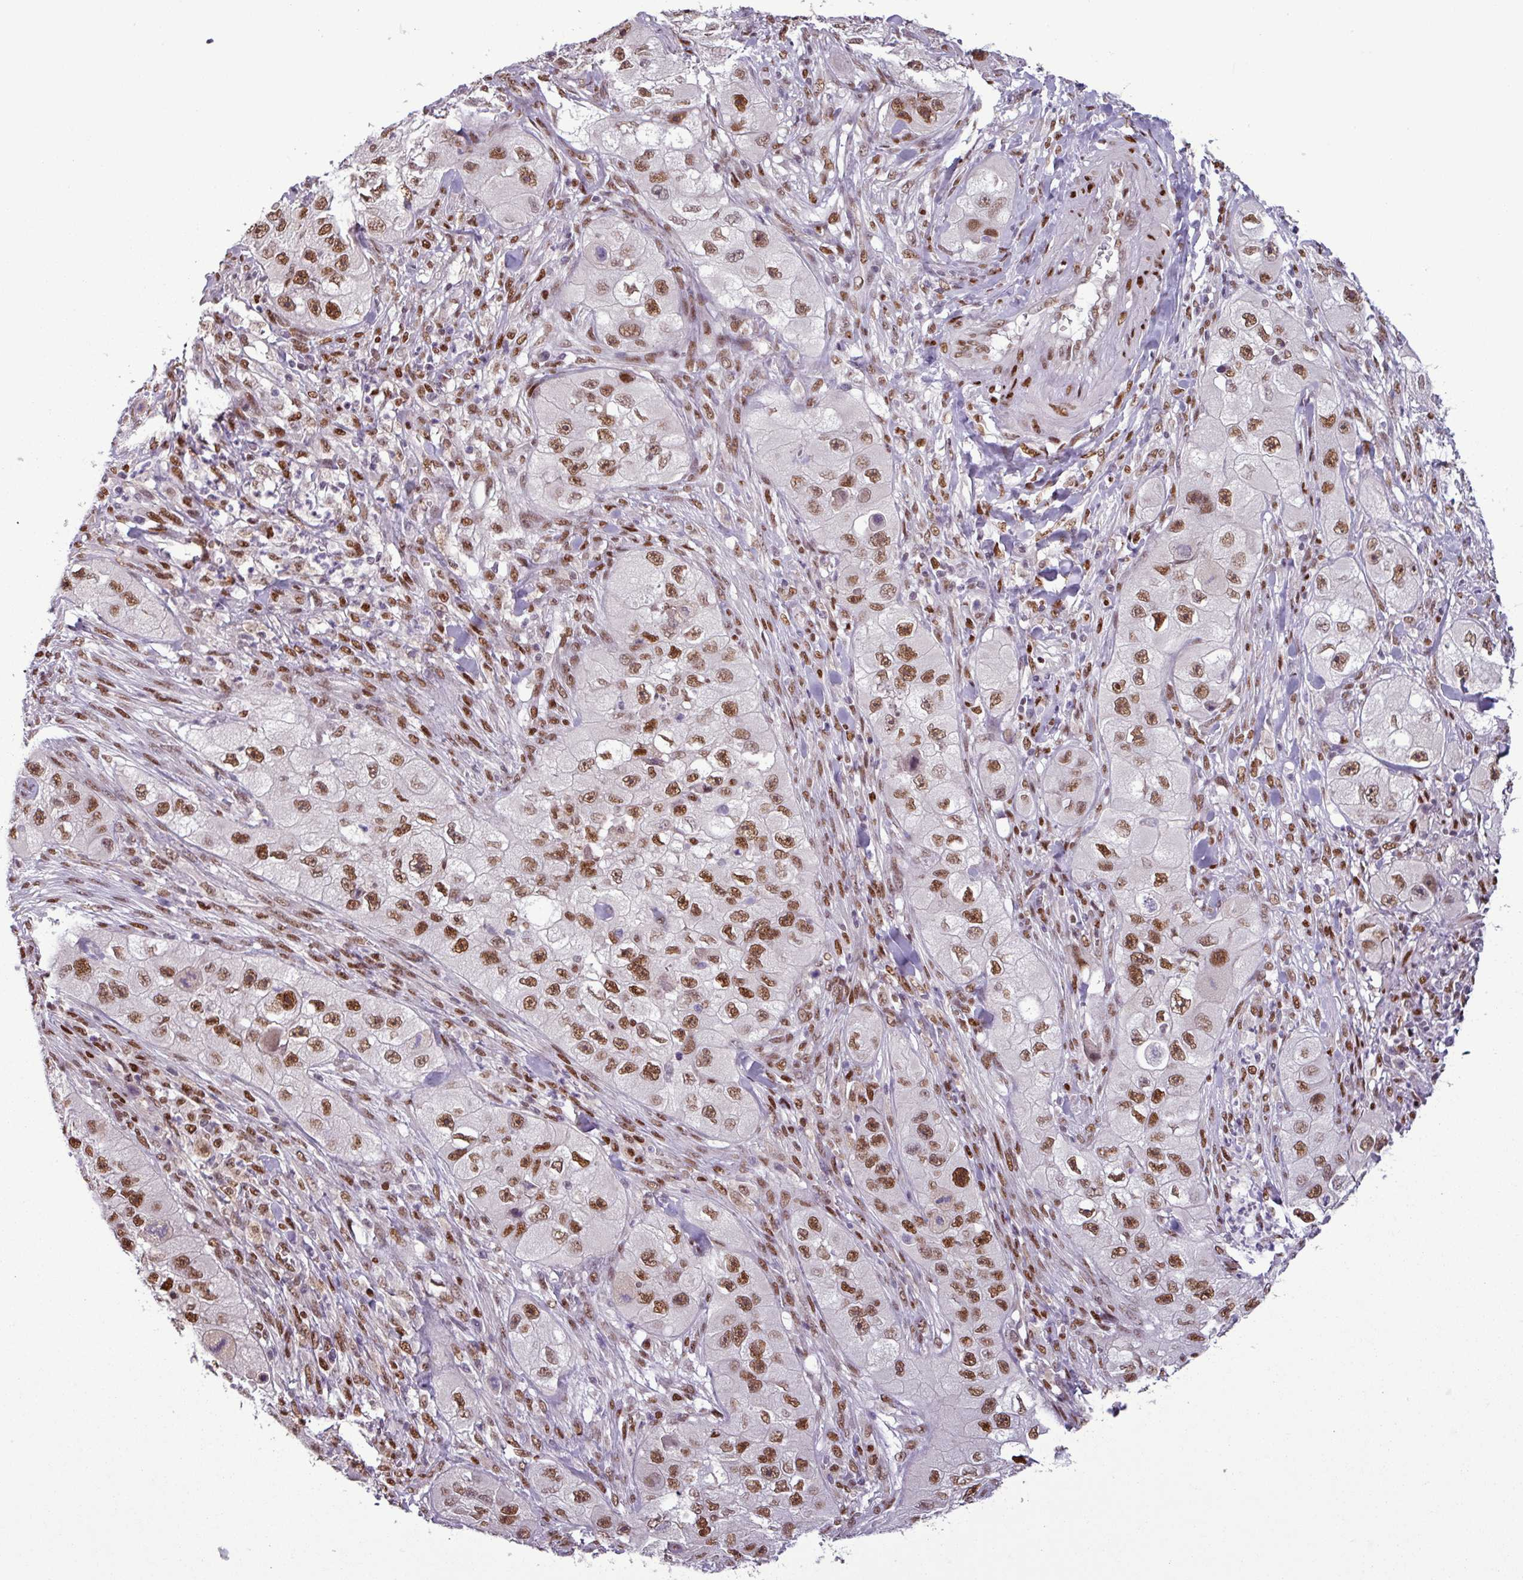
{"staining": {"intensity": "strong", "quantity": ">75%", "location": "nuclear"}, "tissue": "skin cancer", "cell_type": "Tumor cells", "image_type": "cancer", "snomed": [{"axis": "morphology", "description": "Squamous cell carcinoma, NOS"}, {"axis": "topography", "description": "Skin"}, {"axis": "topography", "description": "Subcutis"}], "caption": "Skin cancer stained for a protein (brown) reveals strong nuclear positive expression in approximately >75% of tumor cells.", "gene": "IRF2BPL", "patient": {"sex": "male", "age": 73}}